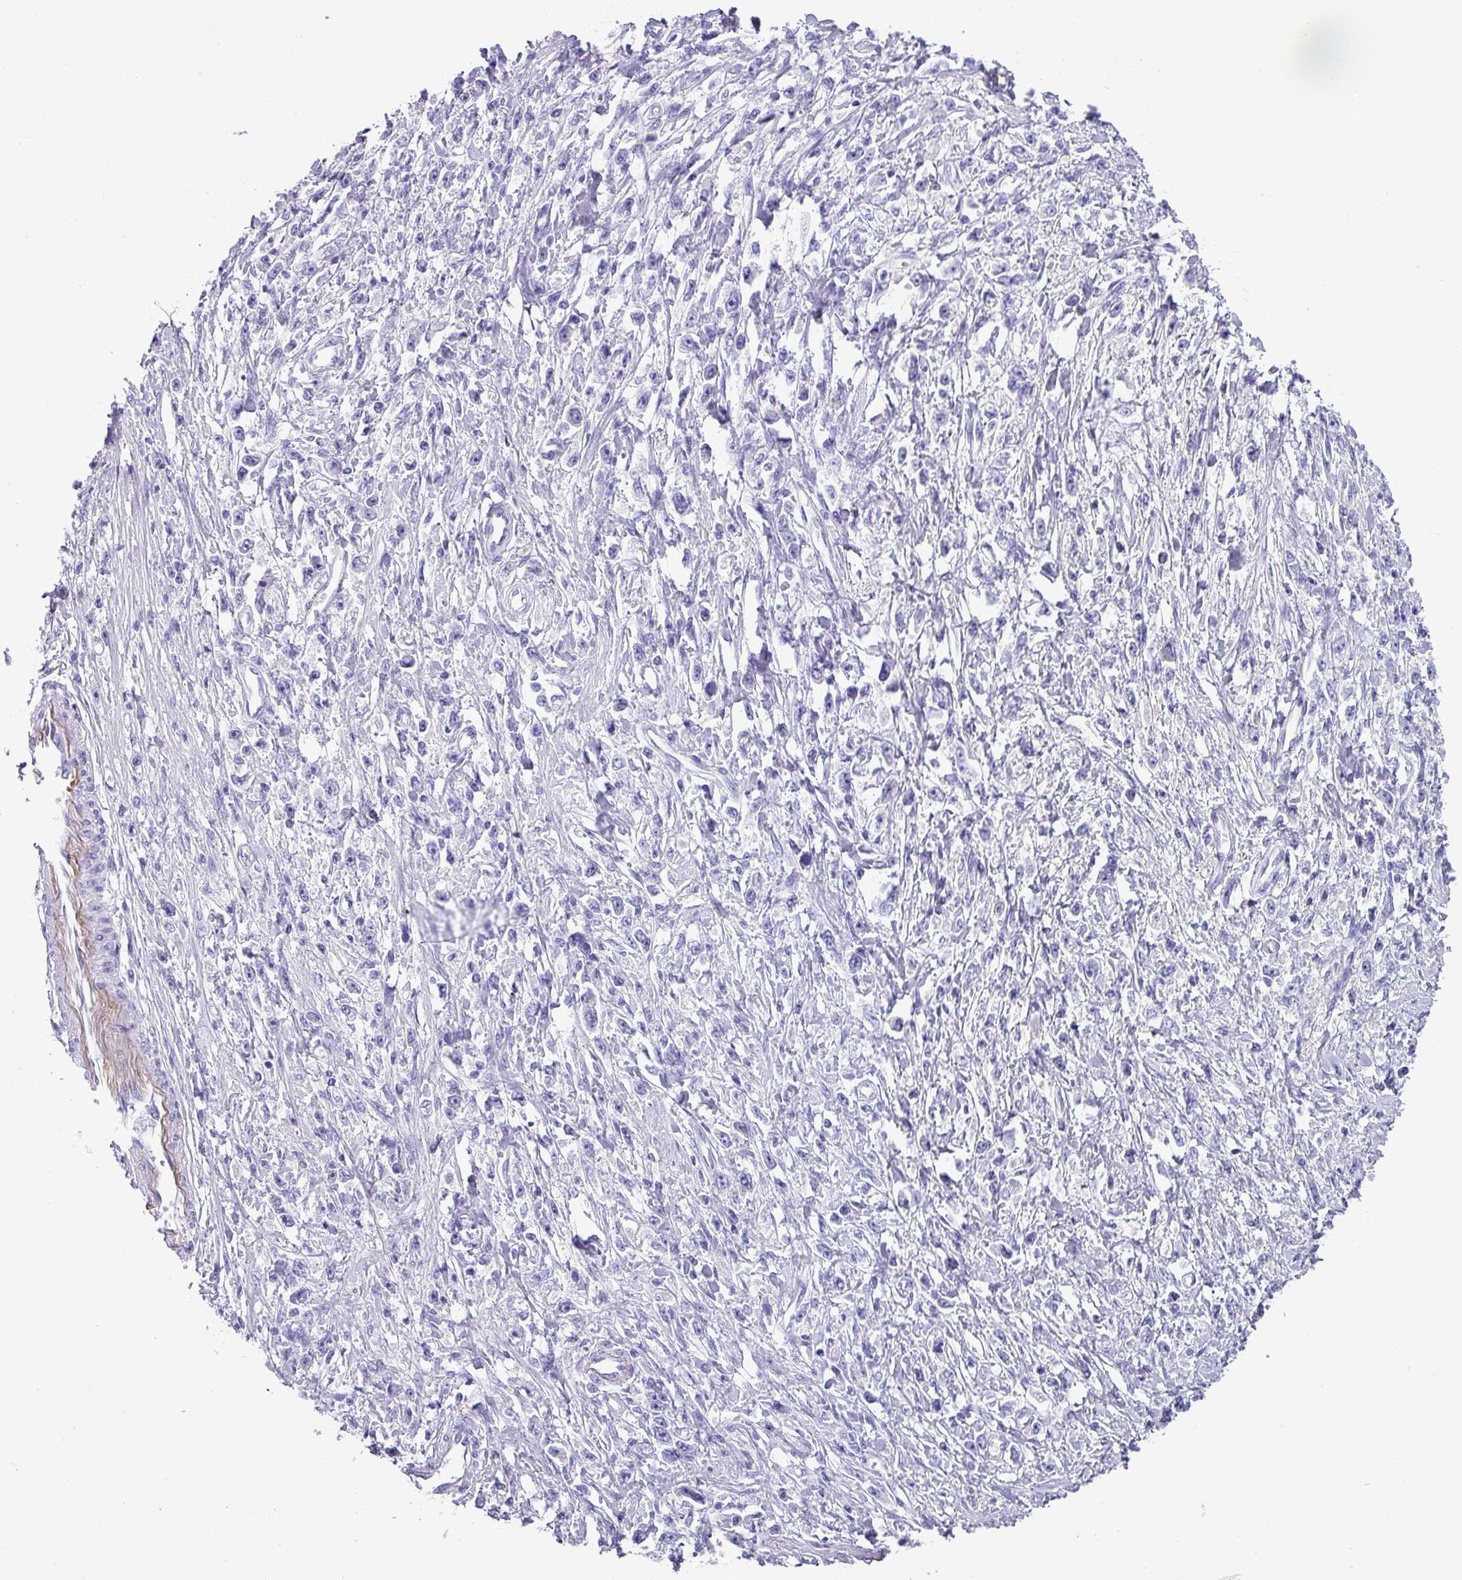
{"staining": {"intensity": "negative", "quantity": "none", "location": "none"}, "tissue": "stomach cancer", "cell_type": "Tumor cells", "image_type": "cancer", "snomed": [{"axis": "morphology", "description": "Adenocarcinoma, NOS"}, {"axis": "topography", "description": "Stomach"}], "caption": "An image of stomach adenocarcinoma stained for a protein demonstrates no brown staining in tumor cells.", "gene": "ZNF568", "patient": {"sex": "female", "age": 59}}